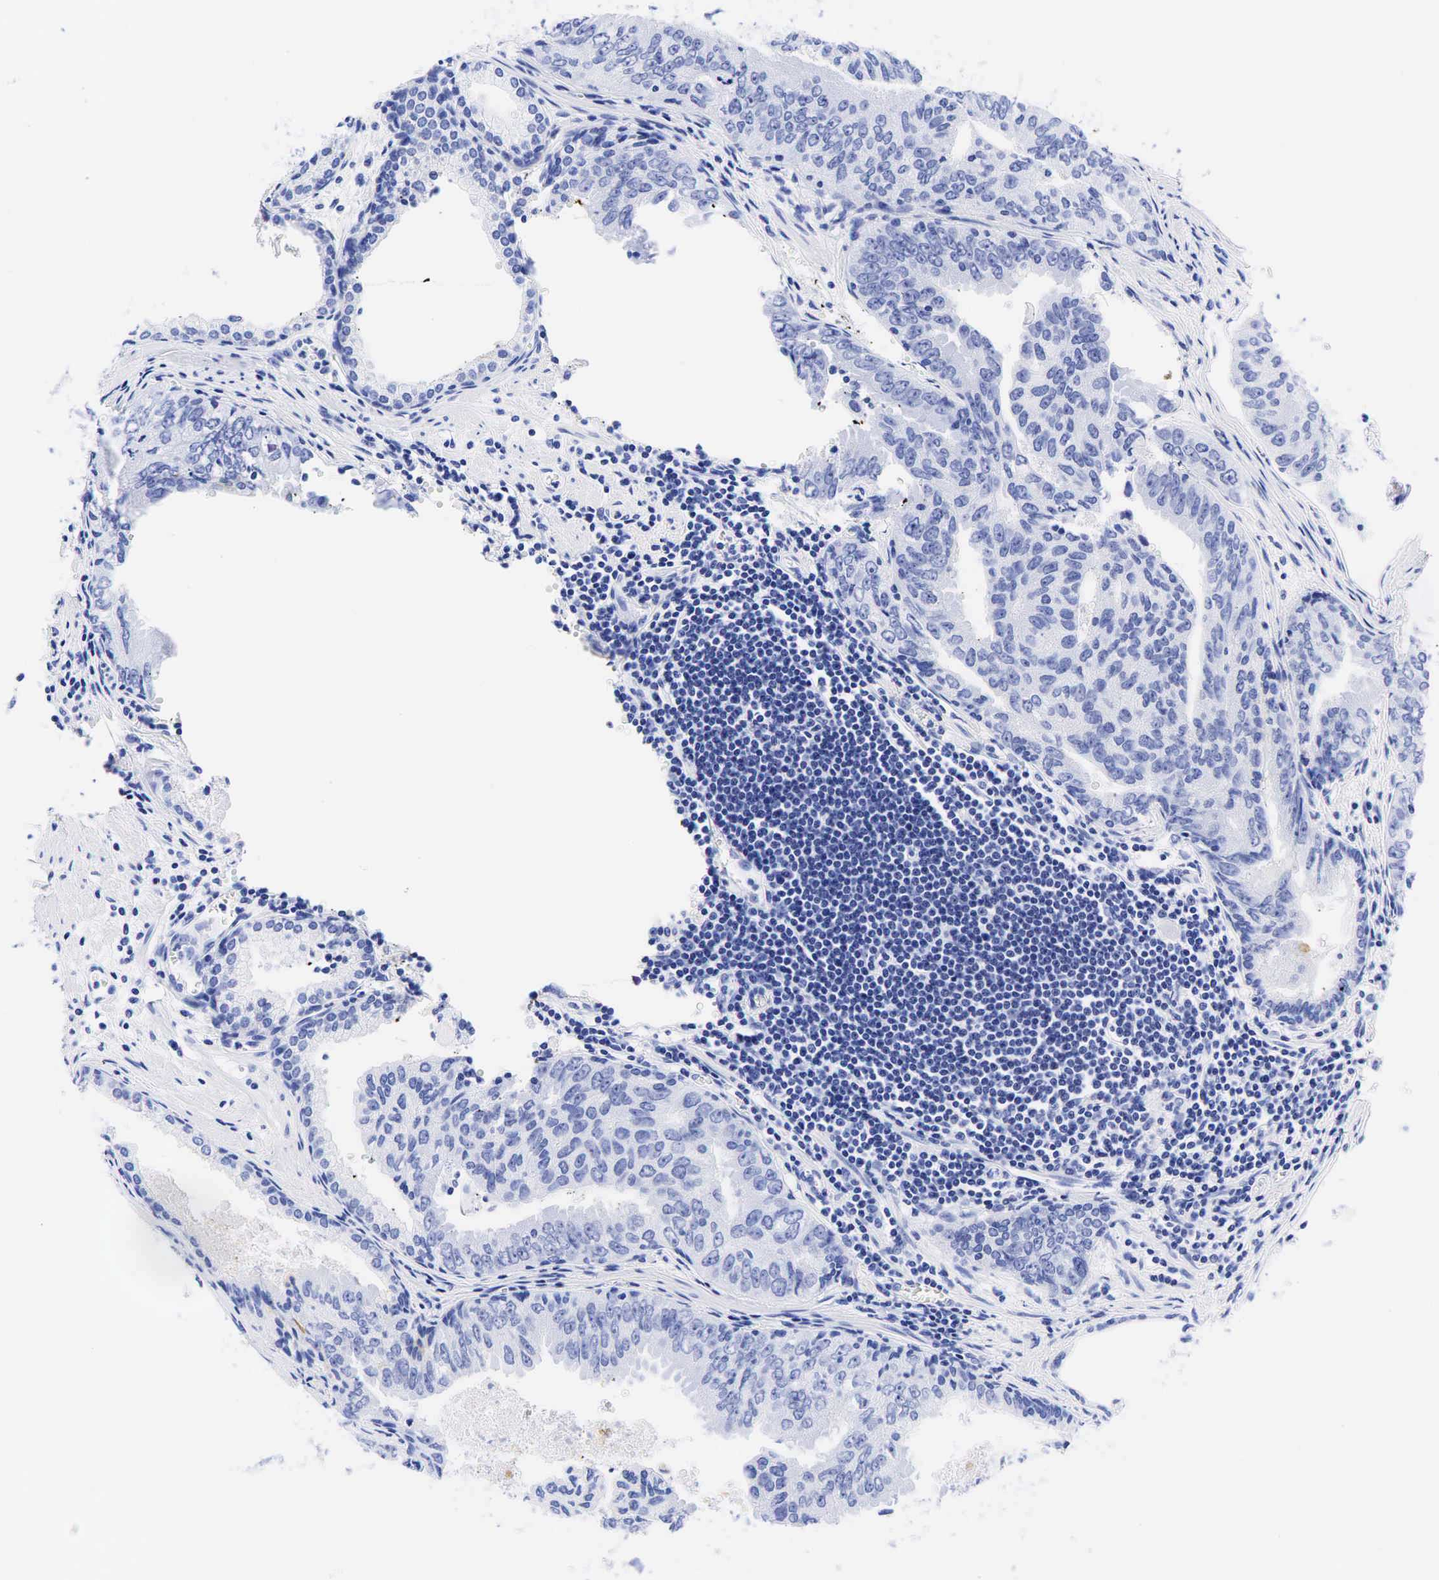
{"staining": {"intensity": "negative", "quantity": "none", "location": "none"}, "tissue": "prostate cancer", "cell_type": "Tumor cells", "image_type": "cancer", "snomed": [{"axis": "morphology", "description": "Adenocarcinoma, High grade"}, {"axis": "topography", "description": "Prostate"}], "caption": "Immunohistochemical staining of human prostate cancer (high-grade adenocarcinoma) demonstrates no significant positivity in tumor cells.", "gene": "CEACAM5", "patient": {"sex": "male", "age": 56}}